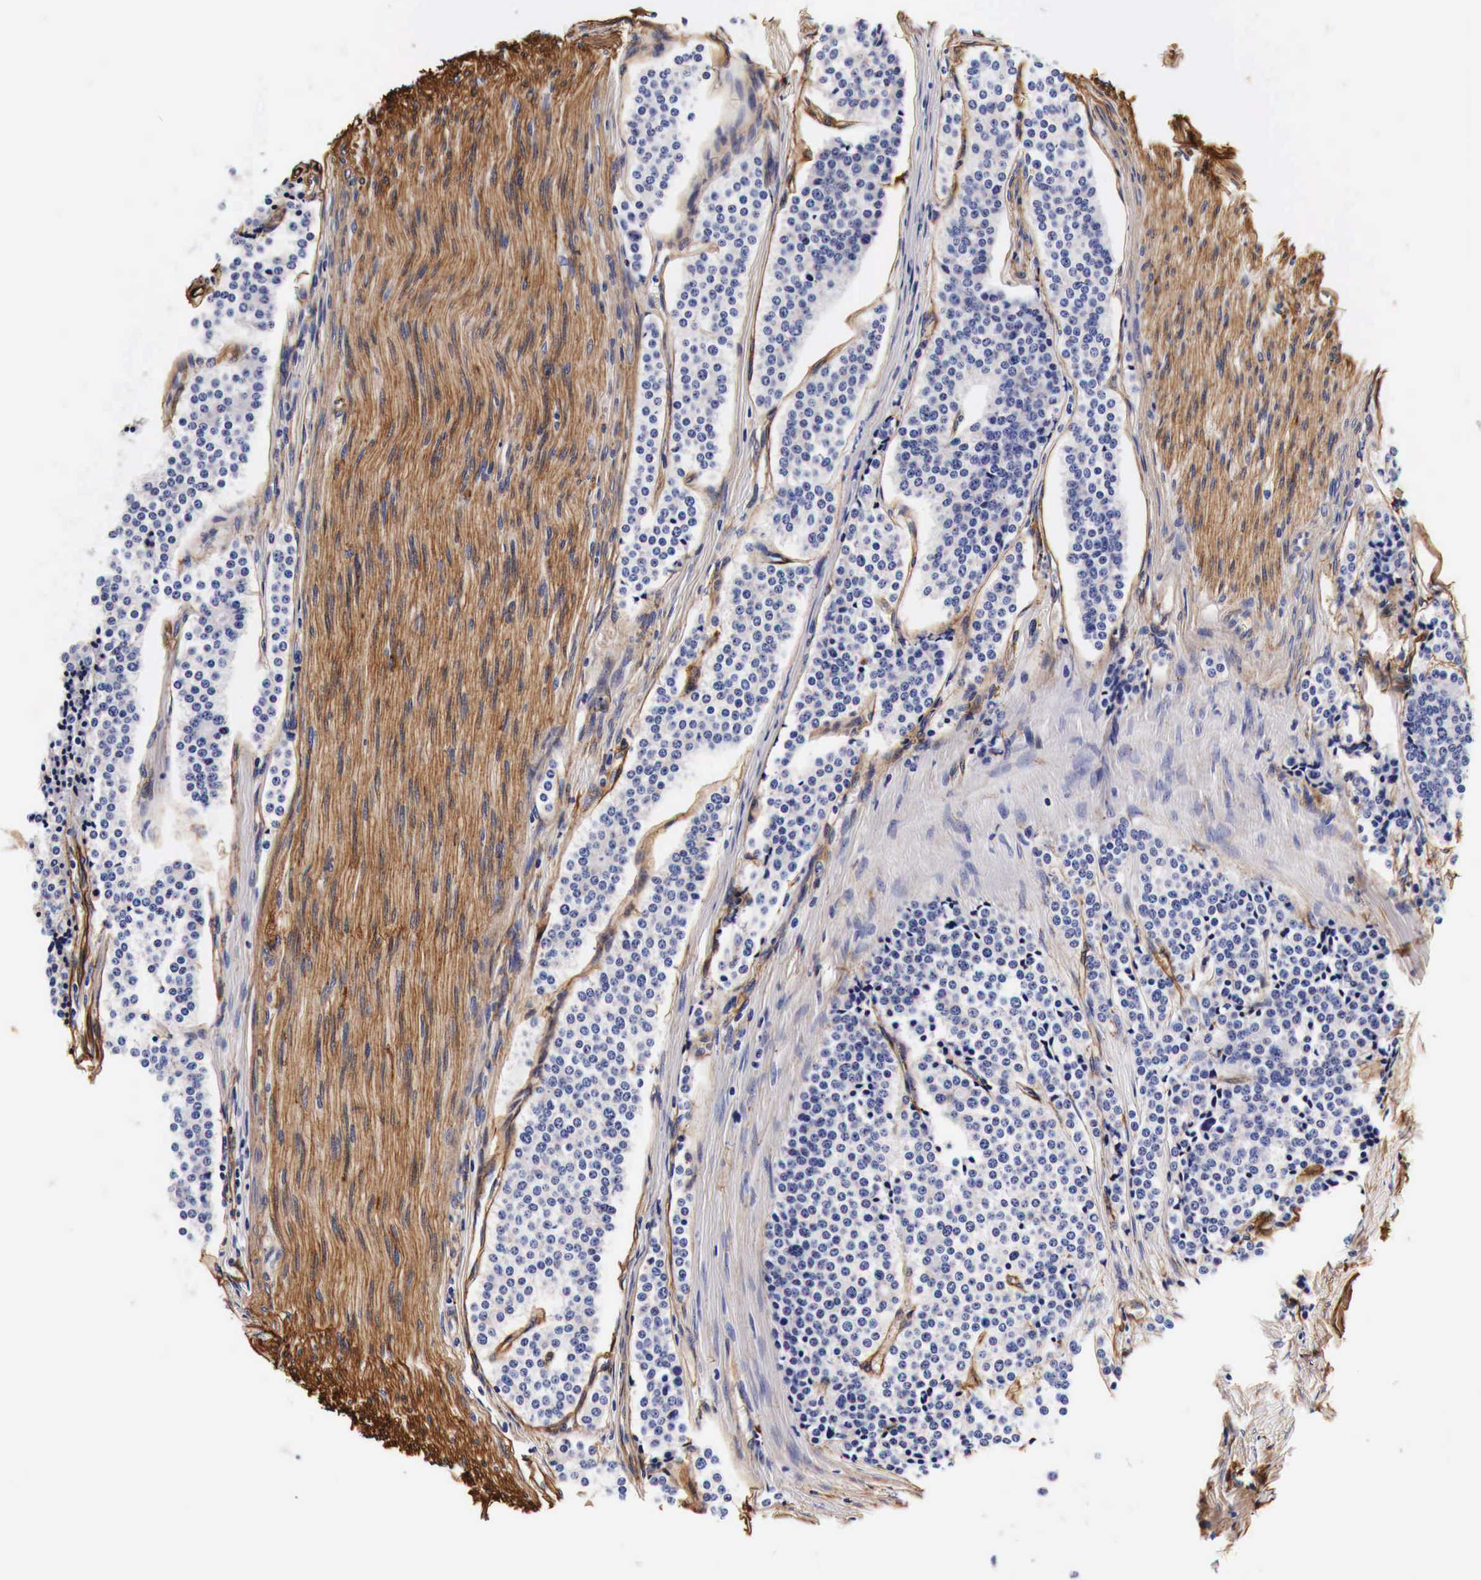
{"staining": {"intensity": "negative", "quantity": "none", "location": "none"}, "tissue": "carcinoid", "cell_type": "Tumor cells", "image_type": "cancer", "snomed": [{"axis": "morphology", "description": "Carcinoid, malignant, NOS"}, {"axis": "topography", "description": "Small intestine"}], "caption": "A histopathology image of human malignant carcinoid is negative for staining in tumor cells.", "gene": "LAMB2", "patient": {"sex": "male", "age": 63}}